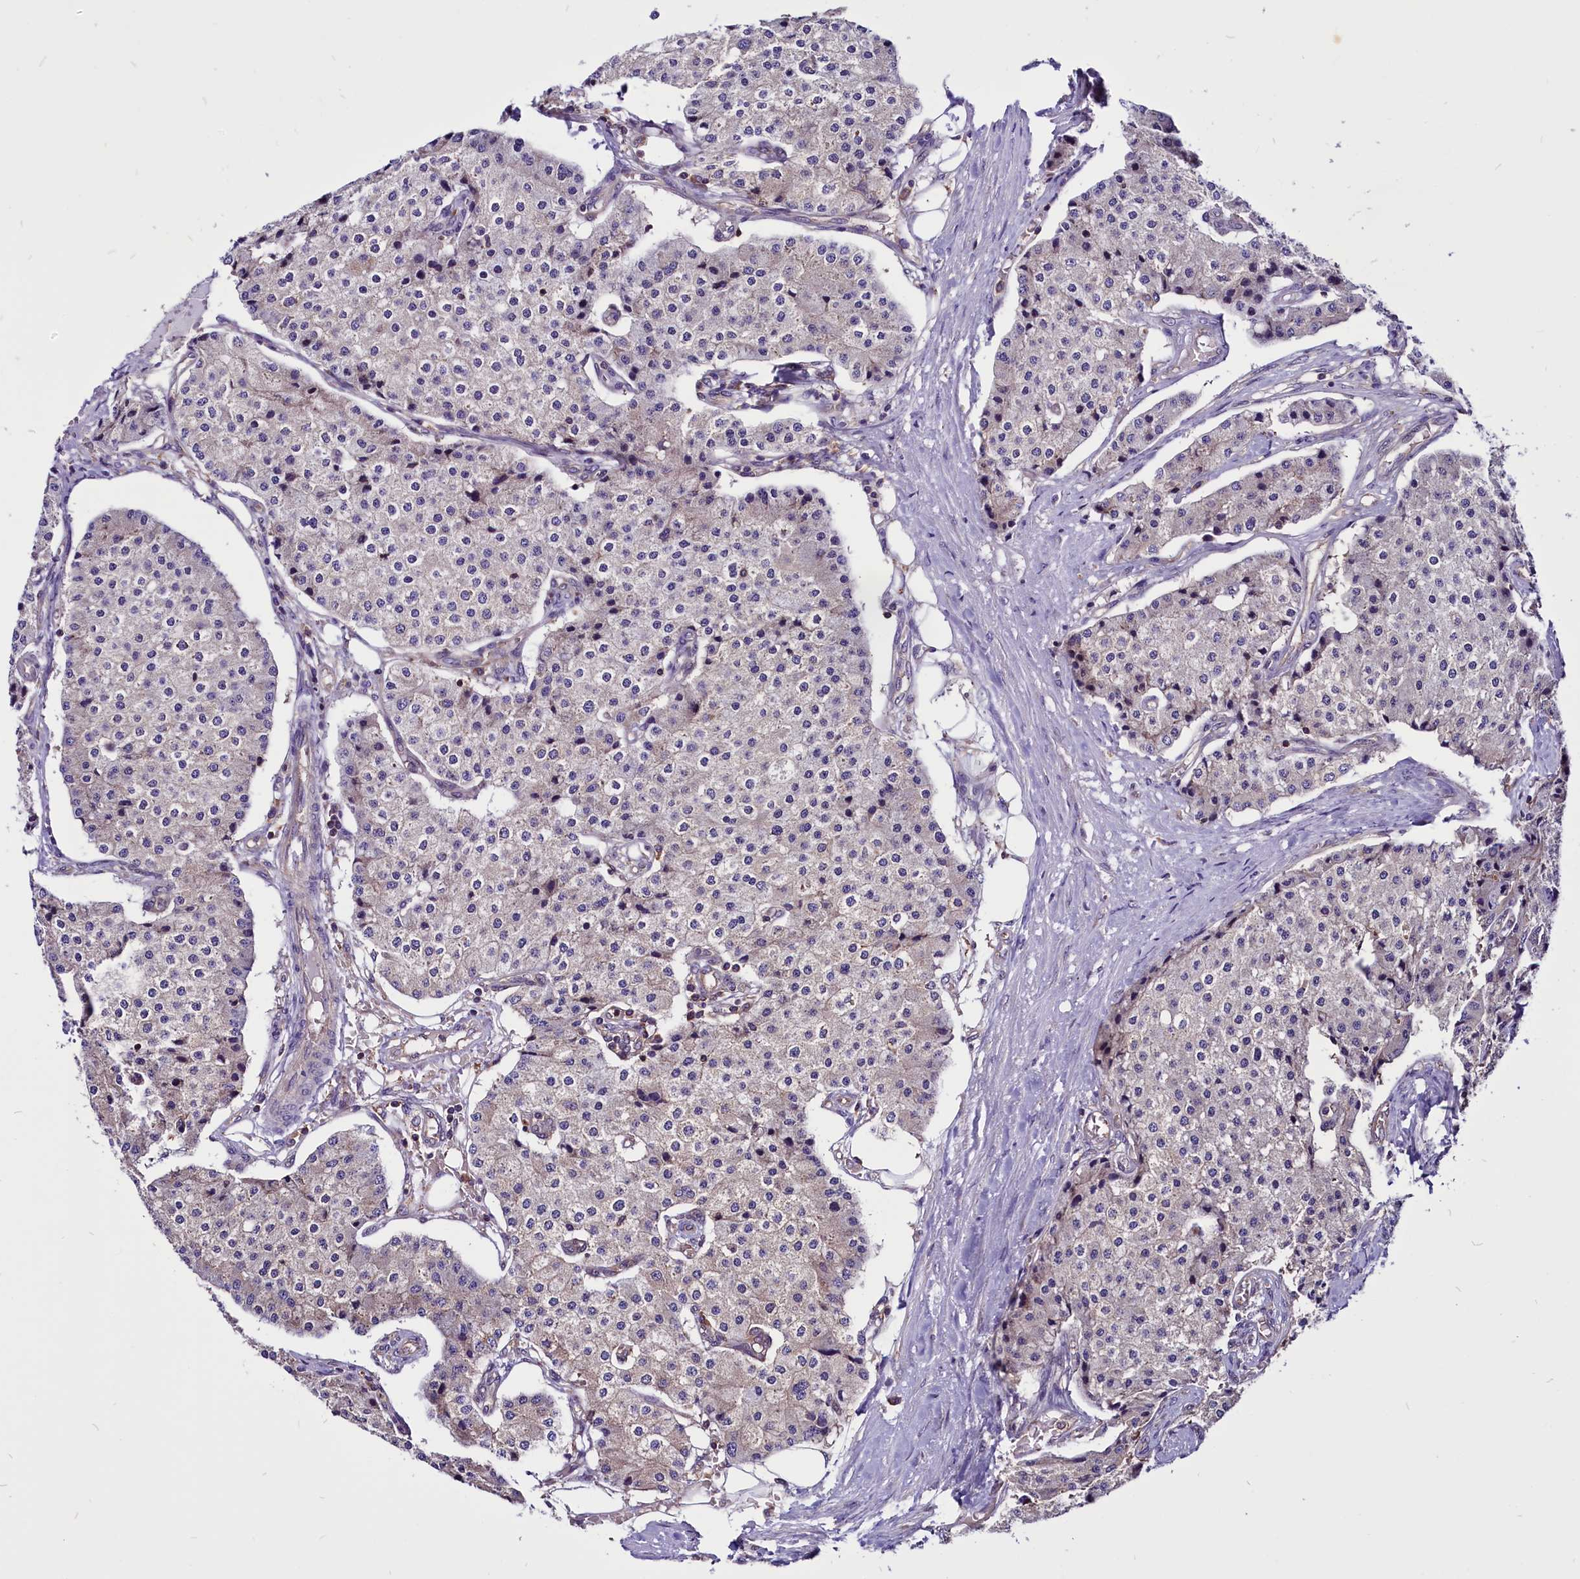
{"staining": {"intensity": "weak", "quantity": "<25%", "location": "cytoplasmic/membranous"}, "tissue": "carcinoid", "cell_type": "Tumor cells", "image_type": "cancer", "snomed": [{"axis": "morphology", "description": "Carcinoid, malignant, NOS"}, {"axis": "topography", "description": "Colon"}], "caption": "Immunohistochemical staining of carcinoid (malignant) reveals no significant positivity in tumor cells.", "gene": "EIF3G", "patient": {"sex": "female", "age": 52}}